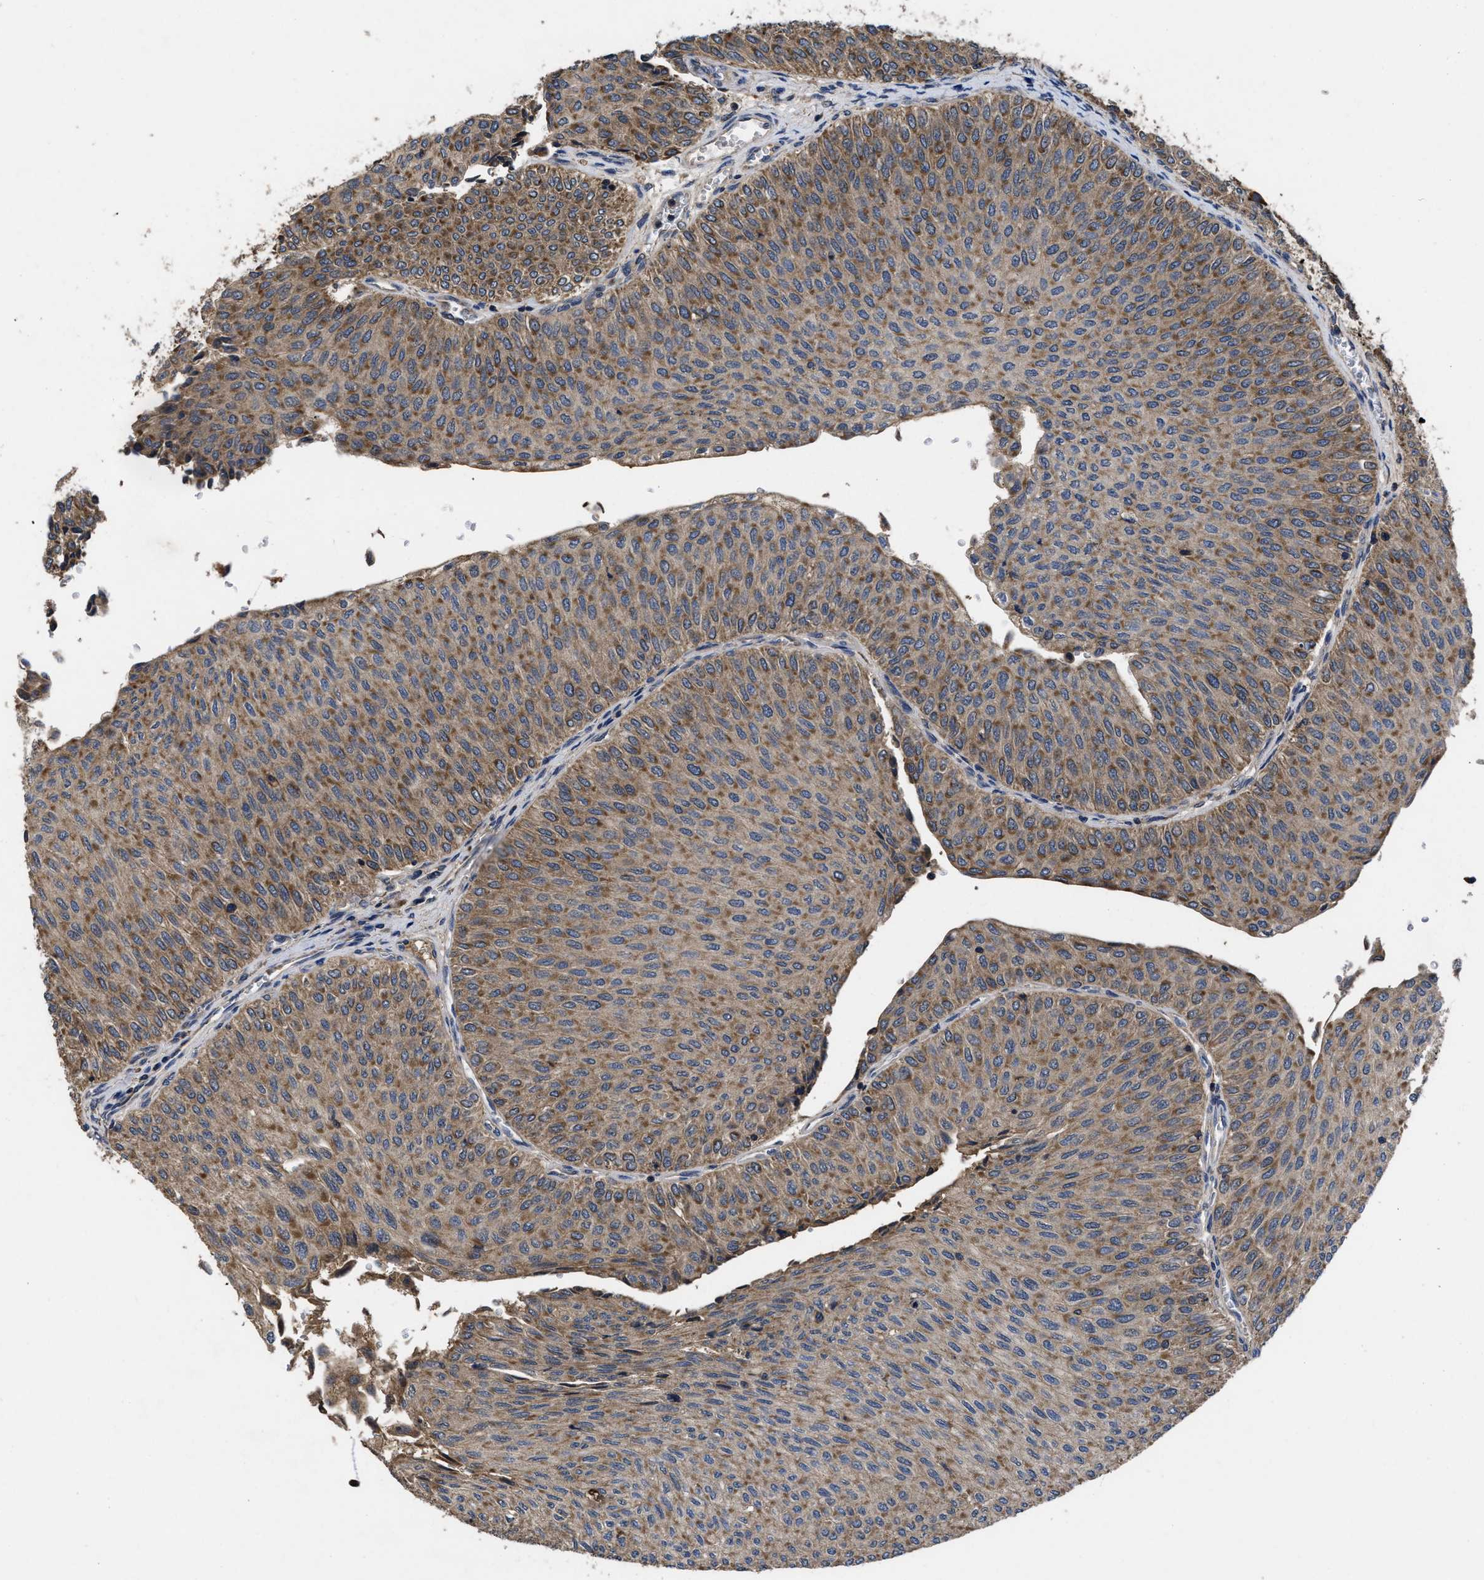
{"staining": {"intensity": "moderate", "quantity": ">75%", "location": "cytoplasmic/membranous"}, "tissue": "urothelial cancer", "cell_type": "Tumor cells", "image_type": "cancer", "snomed": [{"axis": "morphology", "description": "Urothelial carcinoma, Low grade"}, {"axis": "topography", "description": "Urinary bladder"}], "caption": "Tumor cells demonstrate medium levels of moderate cytoplasmic/membranous staining in about >75% of cells in urothelial carcinoma (low-grade).", "gene": "LRRC3", "patient": {"sex": "male", "age": 78}}